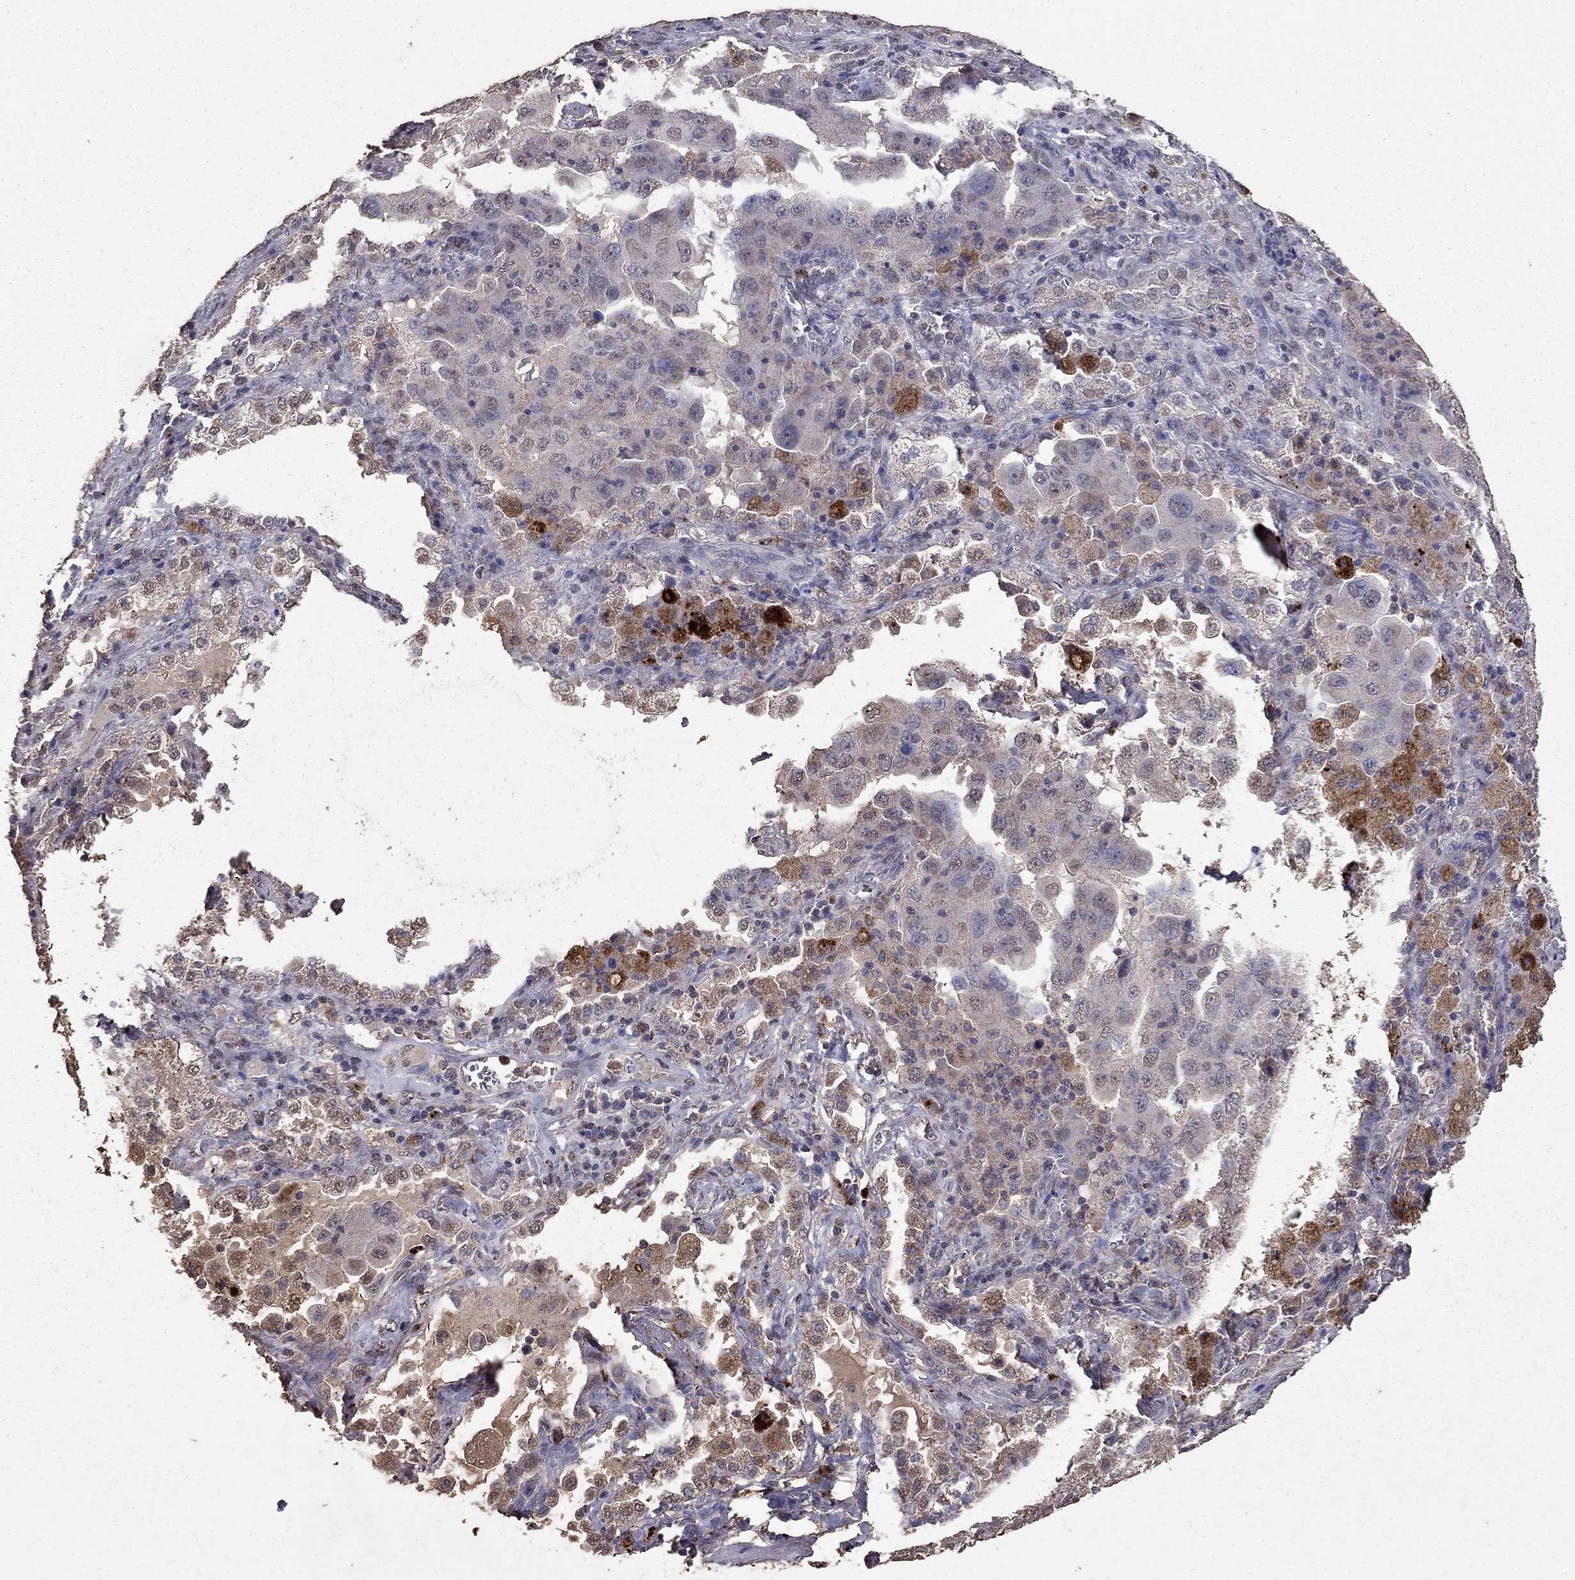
{"staining": {"intensity": "negative", "quantity": "none", "location": "none"}, "tissue": "lung cancer", "cell_type": "Tumor cells", "image_type": "cancer", "snomed": [{"axis": "morphology", "description": "Adenocarcinoma, NOS"}, {"axis": "topography", "description": "Lung"}], "caption": "The photomicrograph reveals no significant staining in tumor cells of adenocarcinoma (lung). (Stains: DAB immunohistochemistry (IHC) with hematoxylin counter stain, Microscopy: brightfield microscopy at high magnification).", "gene": "SERPINA5", "patient": {"sex": "female", "age": 61}}